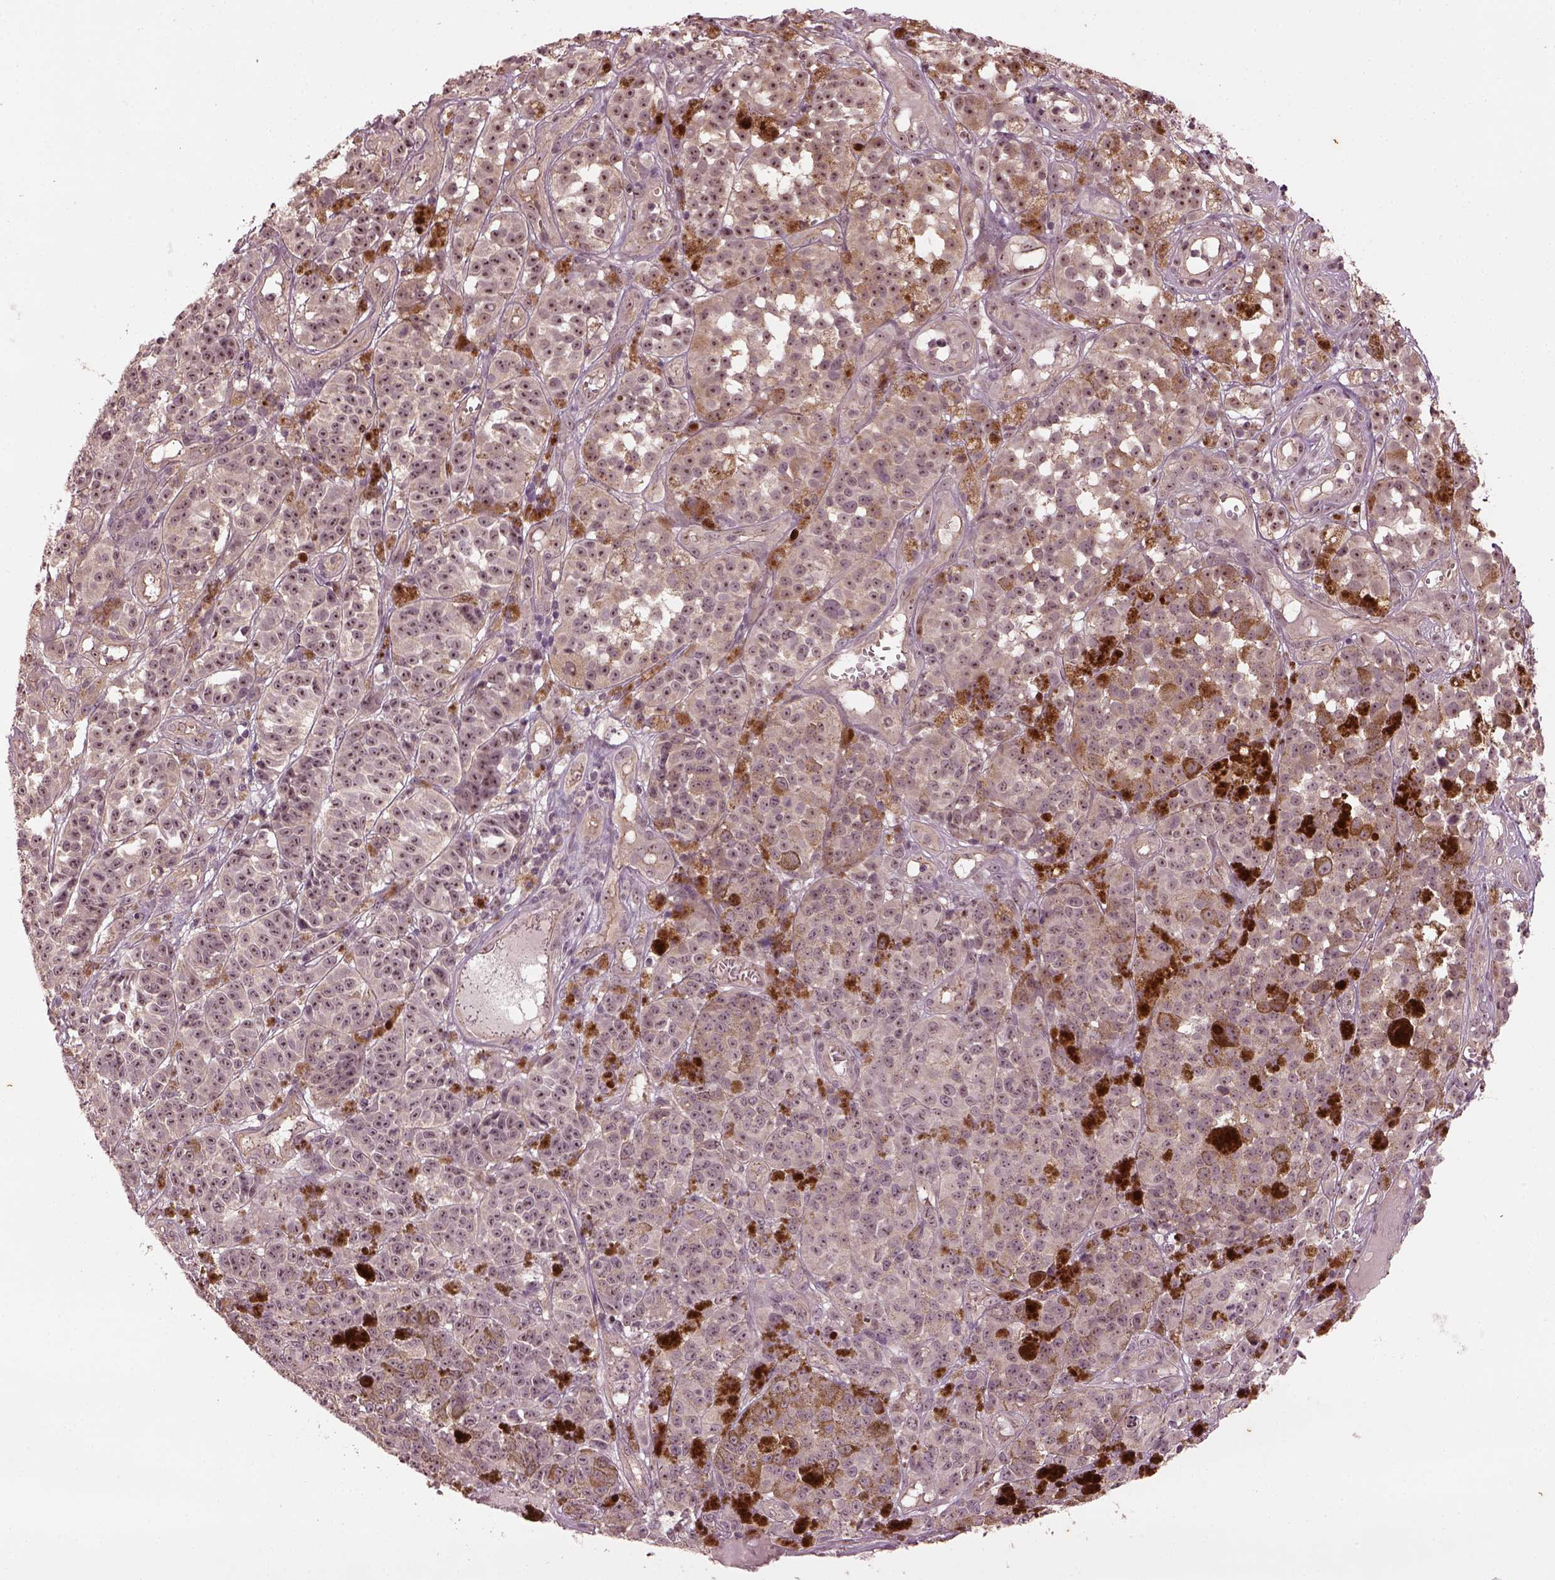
{"staining": {"intensity": "moderate", "quantity": "25%-75%", "location": "cytoplasmic/membranous,nuclear"}, "tissue": "melanoma", "cell_type": "Tumor cells", "image_type": "cancer", "snomed": [{"axis": "morphology", "description": "Malignant melanoma, NOS"}, {"axis": "topography", "description": "Skin"}], "caption": "Malignant melanoma was stained to show a protein in brown. There is medium levels of moderate cytoplasmic/membranous and nuclear positivity in about 25%-75% of tumor cells.", "gene": "GNRH1", "patient": {"sex": "female", "age": 58}}